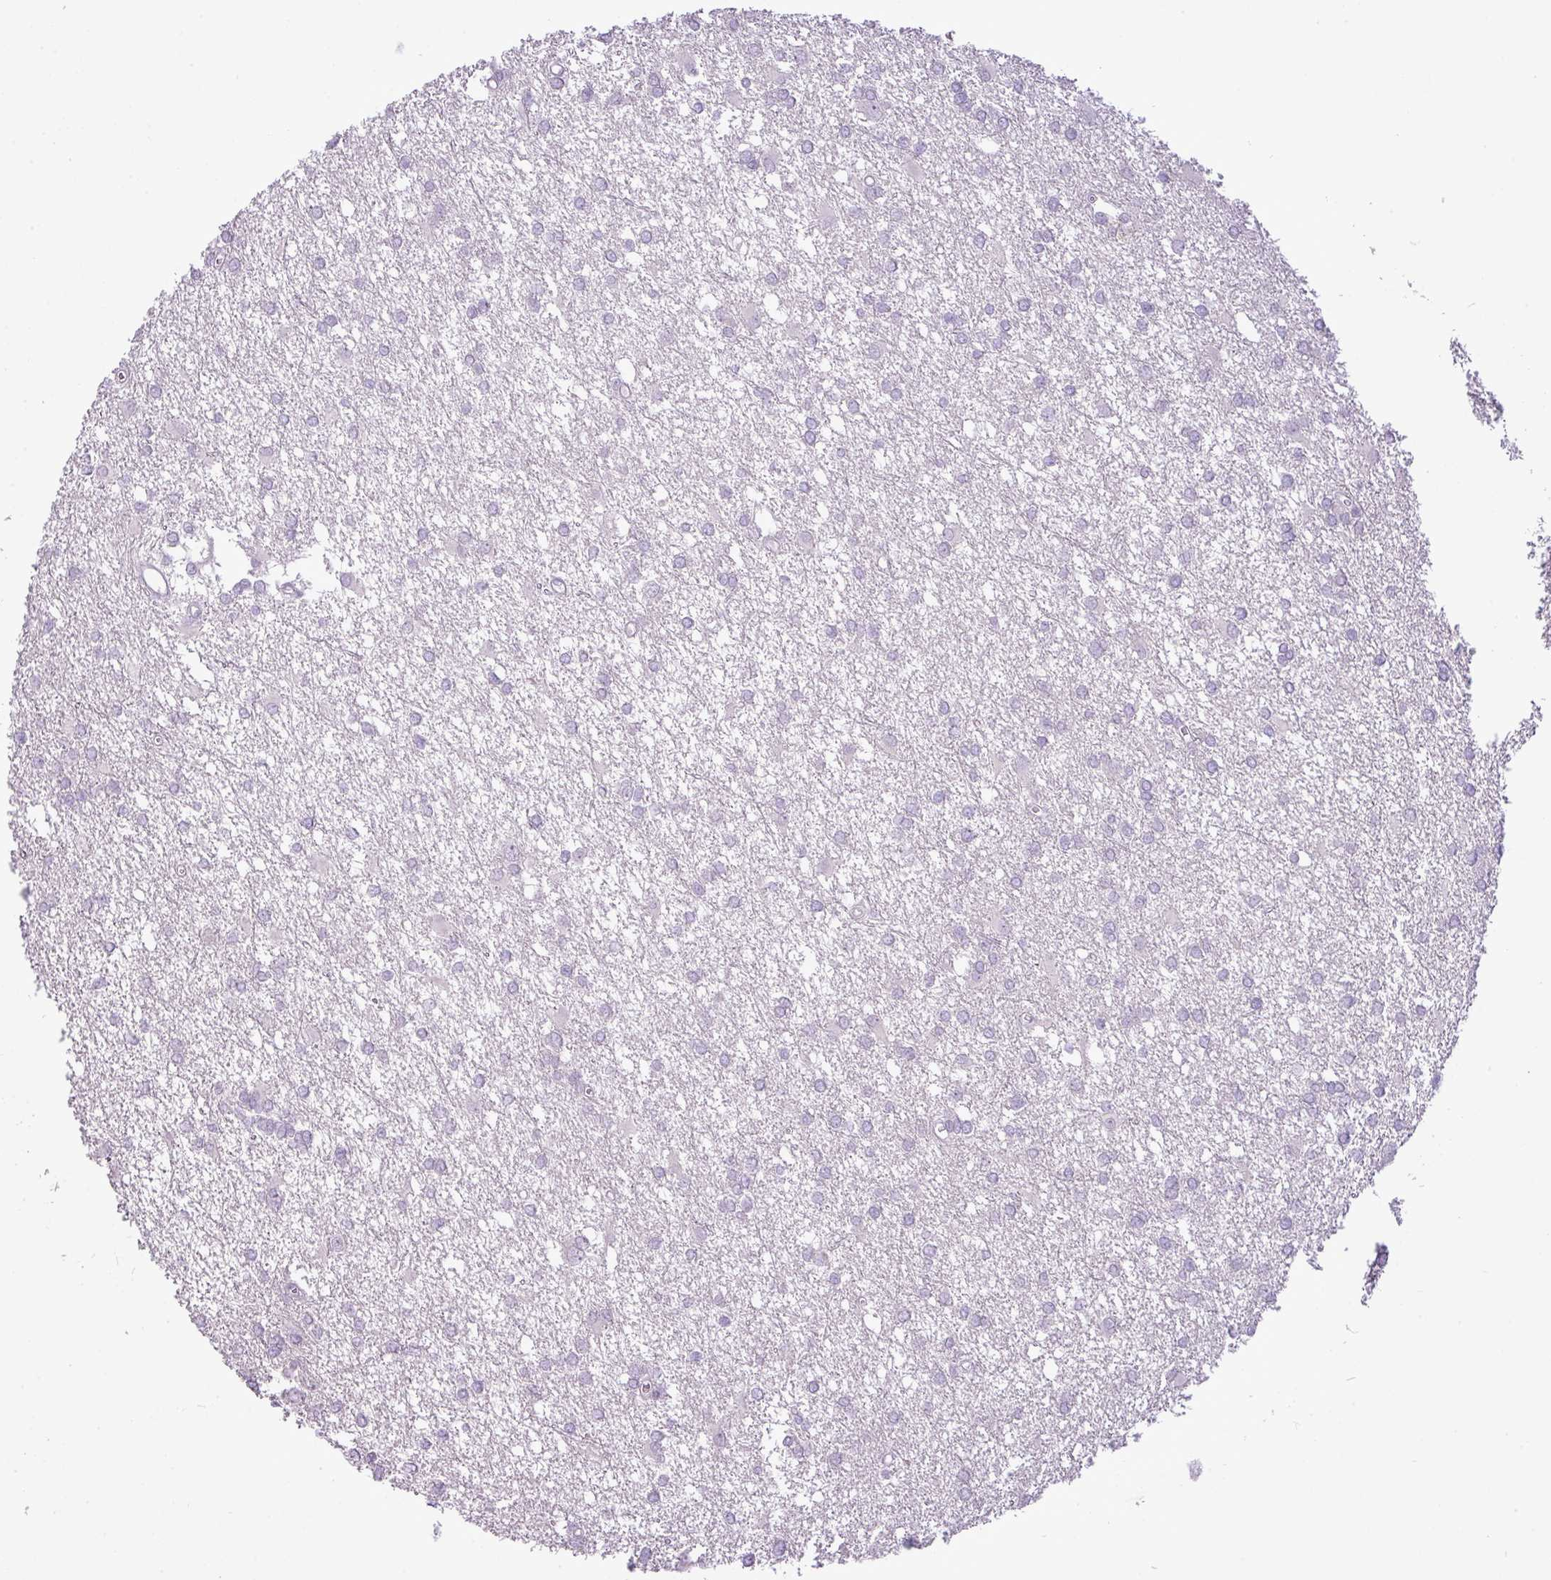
{"staining": {"intensity": "negative", "quantity": "none", "location": "none"}, "tissue": "glioma", "cell_type": "Tumor cells", "image_type": "cancer", "snomed": [{"axis": "morphology", "description": "Glioma, malignant, High grade"}, {"axis": "topography", "description": "Brain"}], "caption": "Immunohistochemistry (IHC) photomicrograph of human glioma stained for a protein (brown), which shows no expression in tumor cells.", "gene": "RBMXL2", "patient": {"sex": "male", "age": 48}}